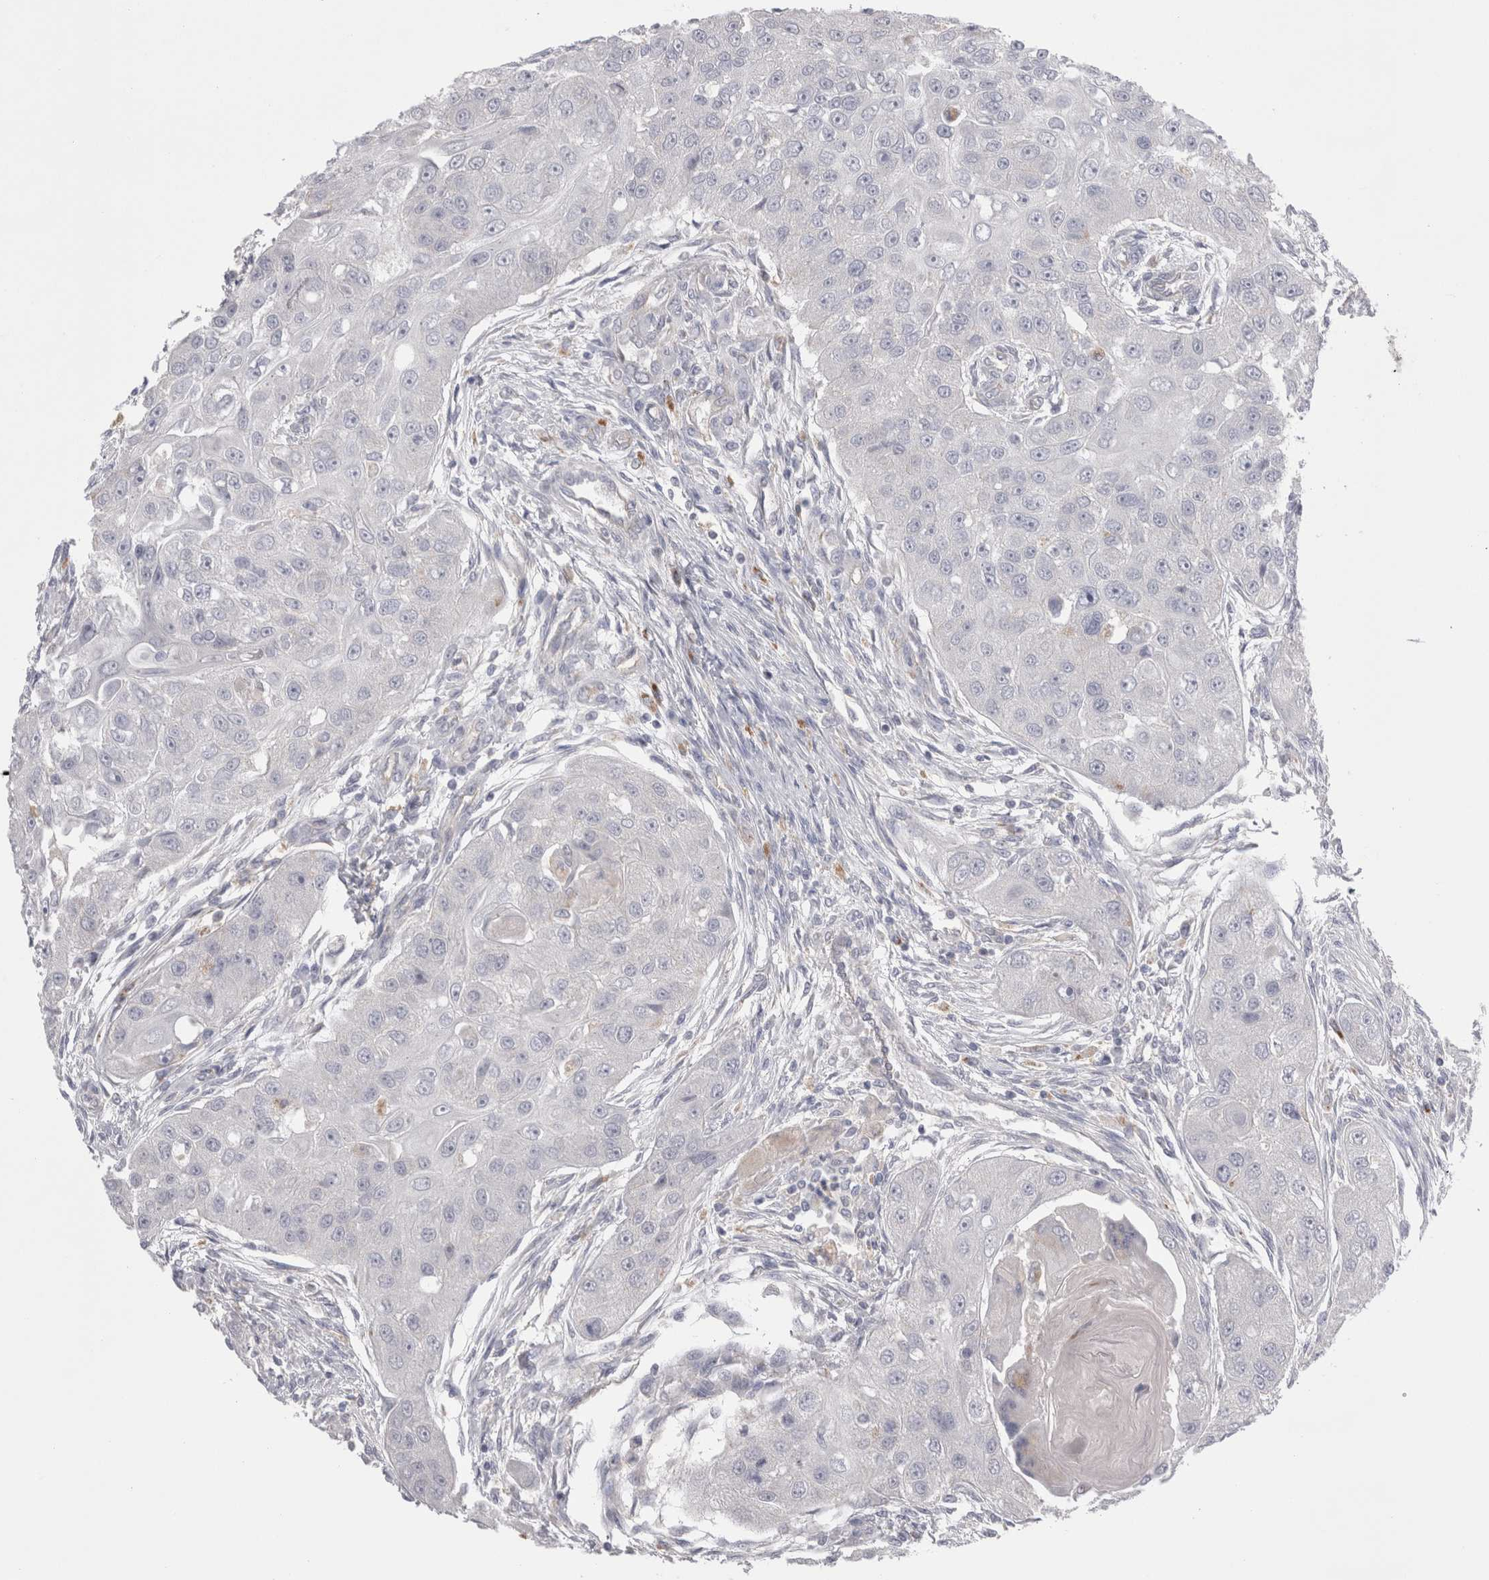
{"staining": {"intensity": "negative", "quantity": "none", "location": "none"}, "tissue": "head and neck cancer", "cell_type": "Tumor cells", "image_type": "cancer", "snomed": [{"axis": "morphology", "description": "Normal tissue, NOS"}, {"axis": "morphology", "description": "Squamous cell carcinoma, NOS"}, {"axis": "topography", "description": "Skeletal muscle"}, {"axis": "topography", "description": "Head-Neck"}], "caption": "The micrograph exhibits no significant expression in tumor cells of head and neck cancer (squamous cell carcinoma).", "gene": "EPDR1", "patient": {"sex": "male", "age": 51}}